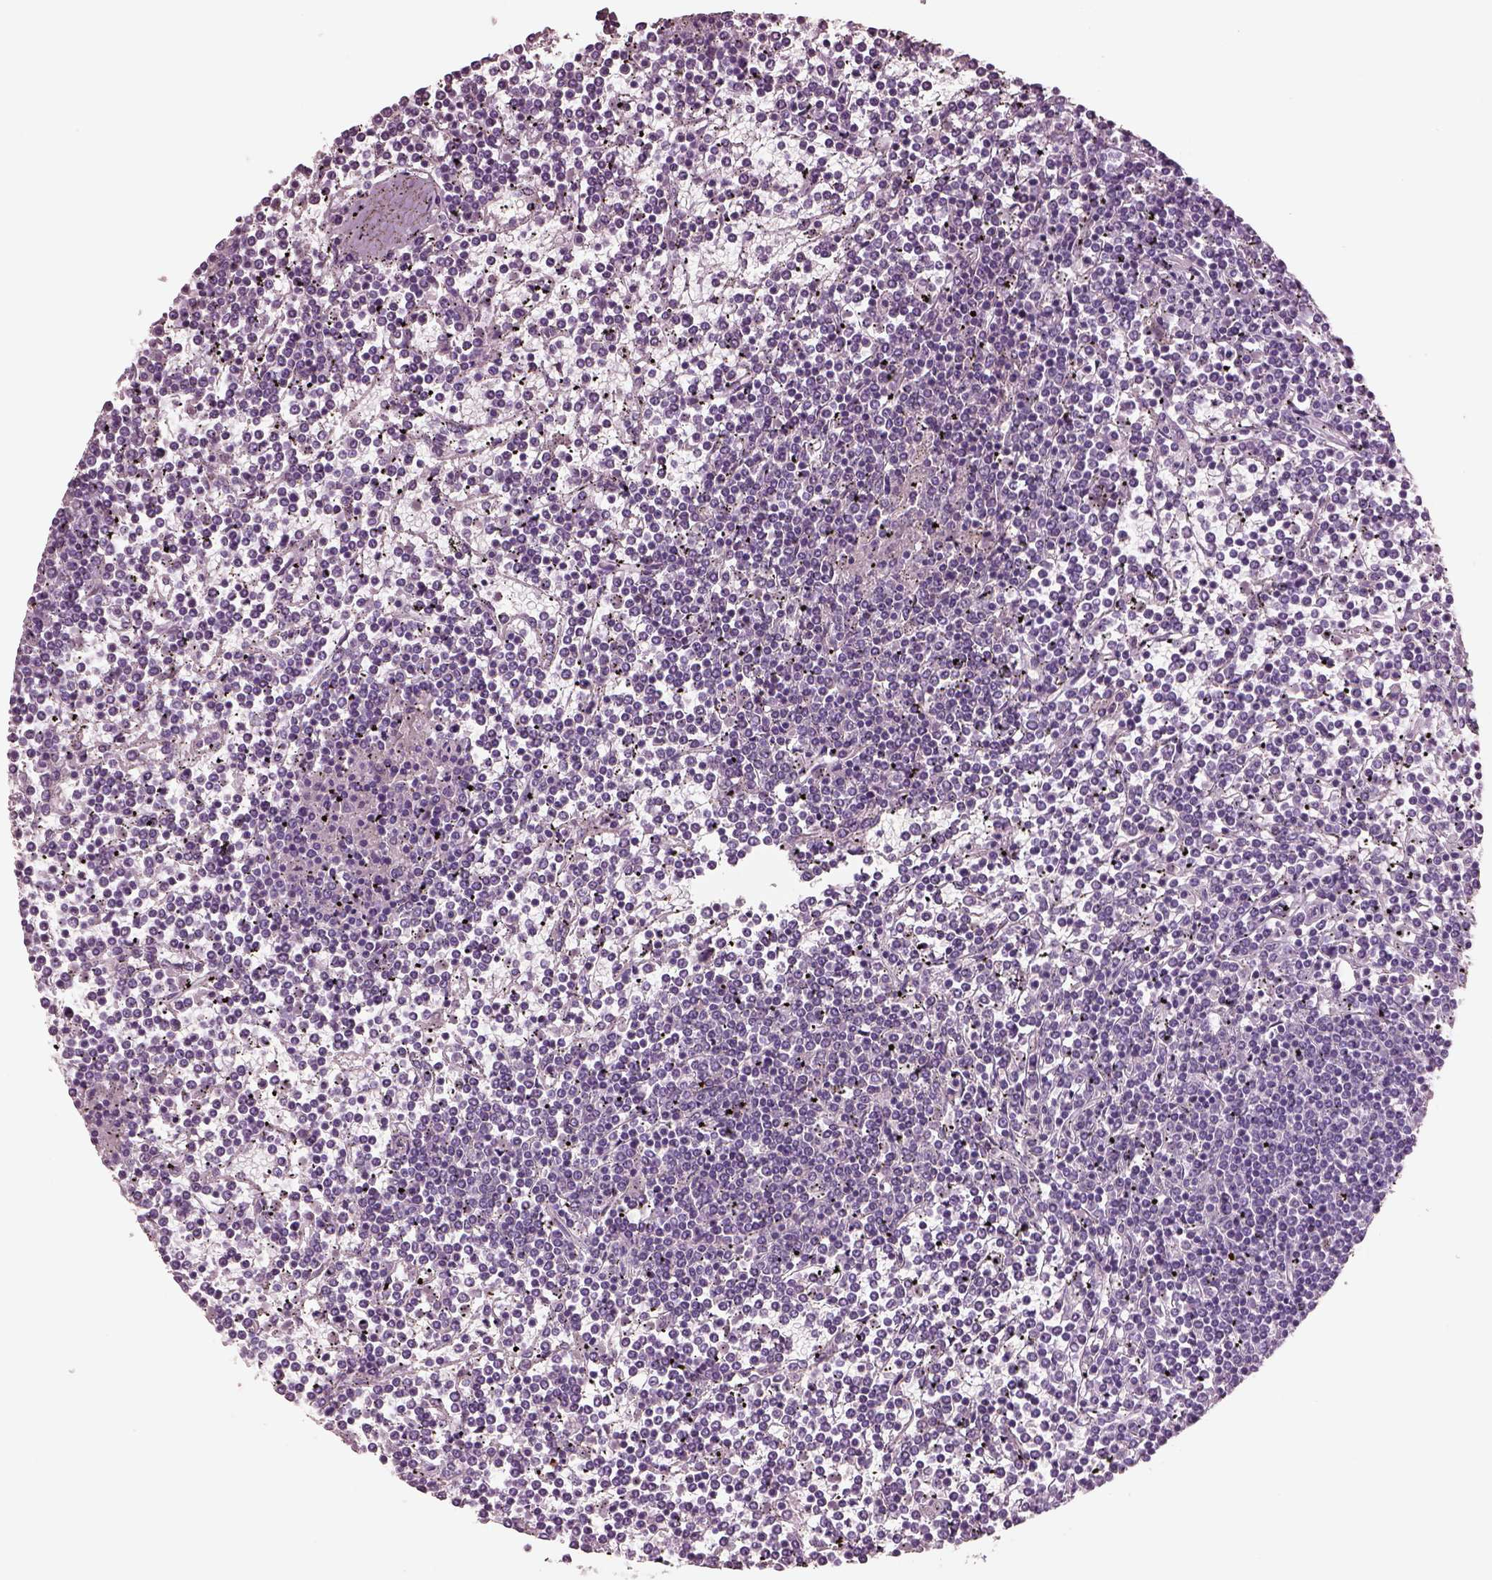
{"staining": {"intensity": "negative", "quantity": "none", "location": "none"}, "tissue": "lymphoma", "cell_type": "Tumor cells", "image_type": "cancer", "snomed": [{"axis": "morphology", "description": "Malignant lymphoma, non-Hodgkin's type, Low grade"}, {"axis": "topography", "description": "Spleen"}], "caption": "A histopathology image of human lymphoma is negative for staining in tumor cells.", "gene": "IGLL1", "patient": {"sex": "female", "age": 19}}